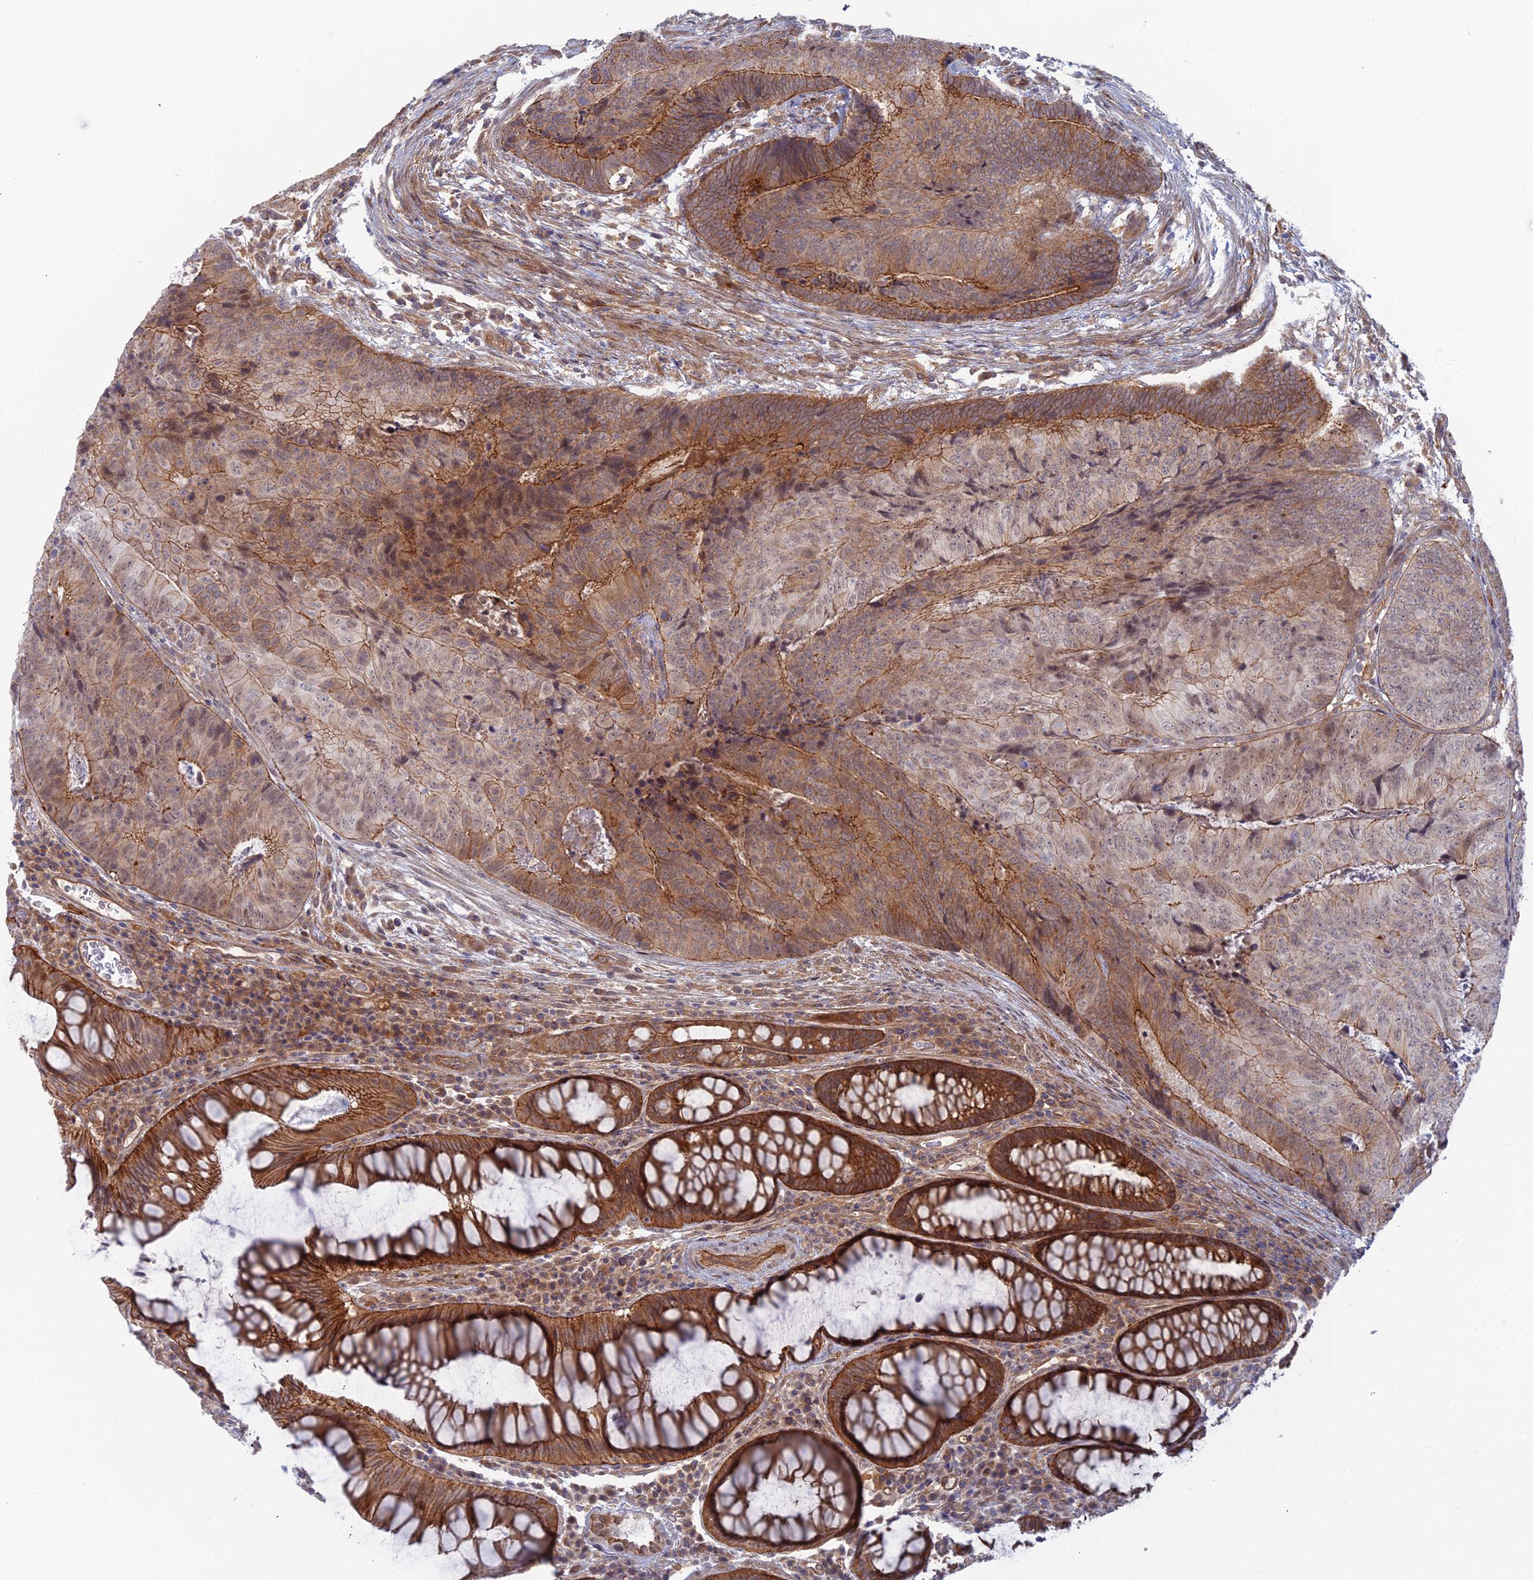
{"staining": {"intensity": "moderate", "quantity": ">75%", "location": "cytoplasmic/membranous,nuclear"}, "tissue": "colorectal cancer", "cell_type": "Tumor cells", "image_type": "cancer", "snomed": [{"axis": "morphology", "description": "Adenocarcinoma, NOS"}, {"axis": "topography", "description": "Colon"}], "caption": "A medium amount of moderate cytoplasmic/membranous and nuclear staining is seen in approximately >75% of tumor cells in adenocarcinoma (colorectal) tissue. The staining is performed using DAB (3,3'-diaminobenzidine) brown chromogen to label protein expression. The nuclei are counter-stained blue using hematoxylin.", "gene": "ABHD1", "patient": {"sex": "female", "age": 67}}